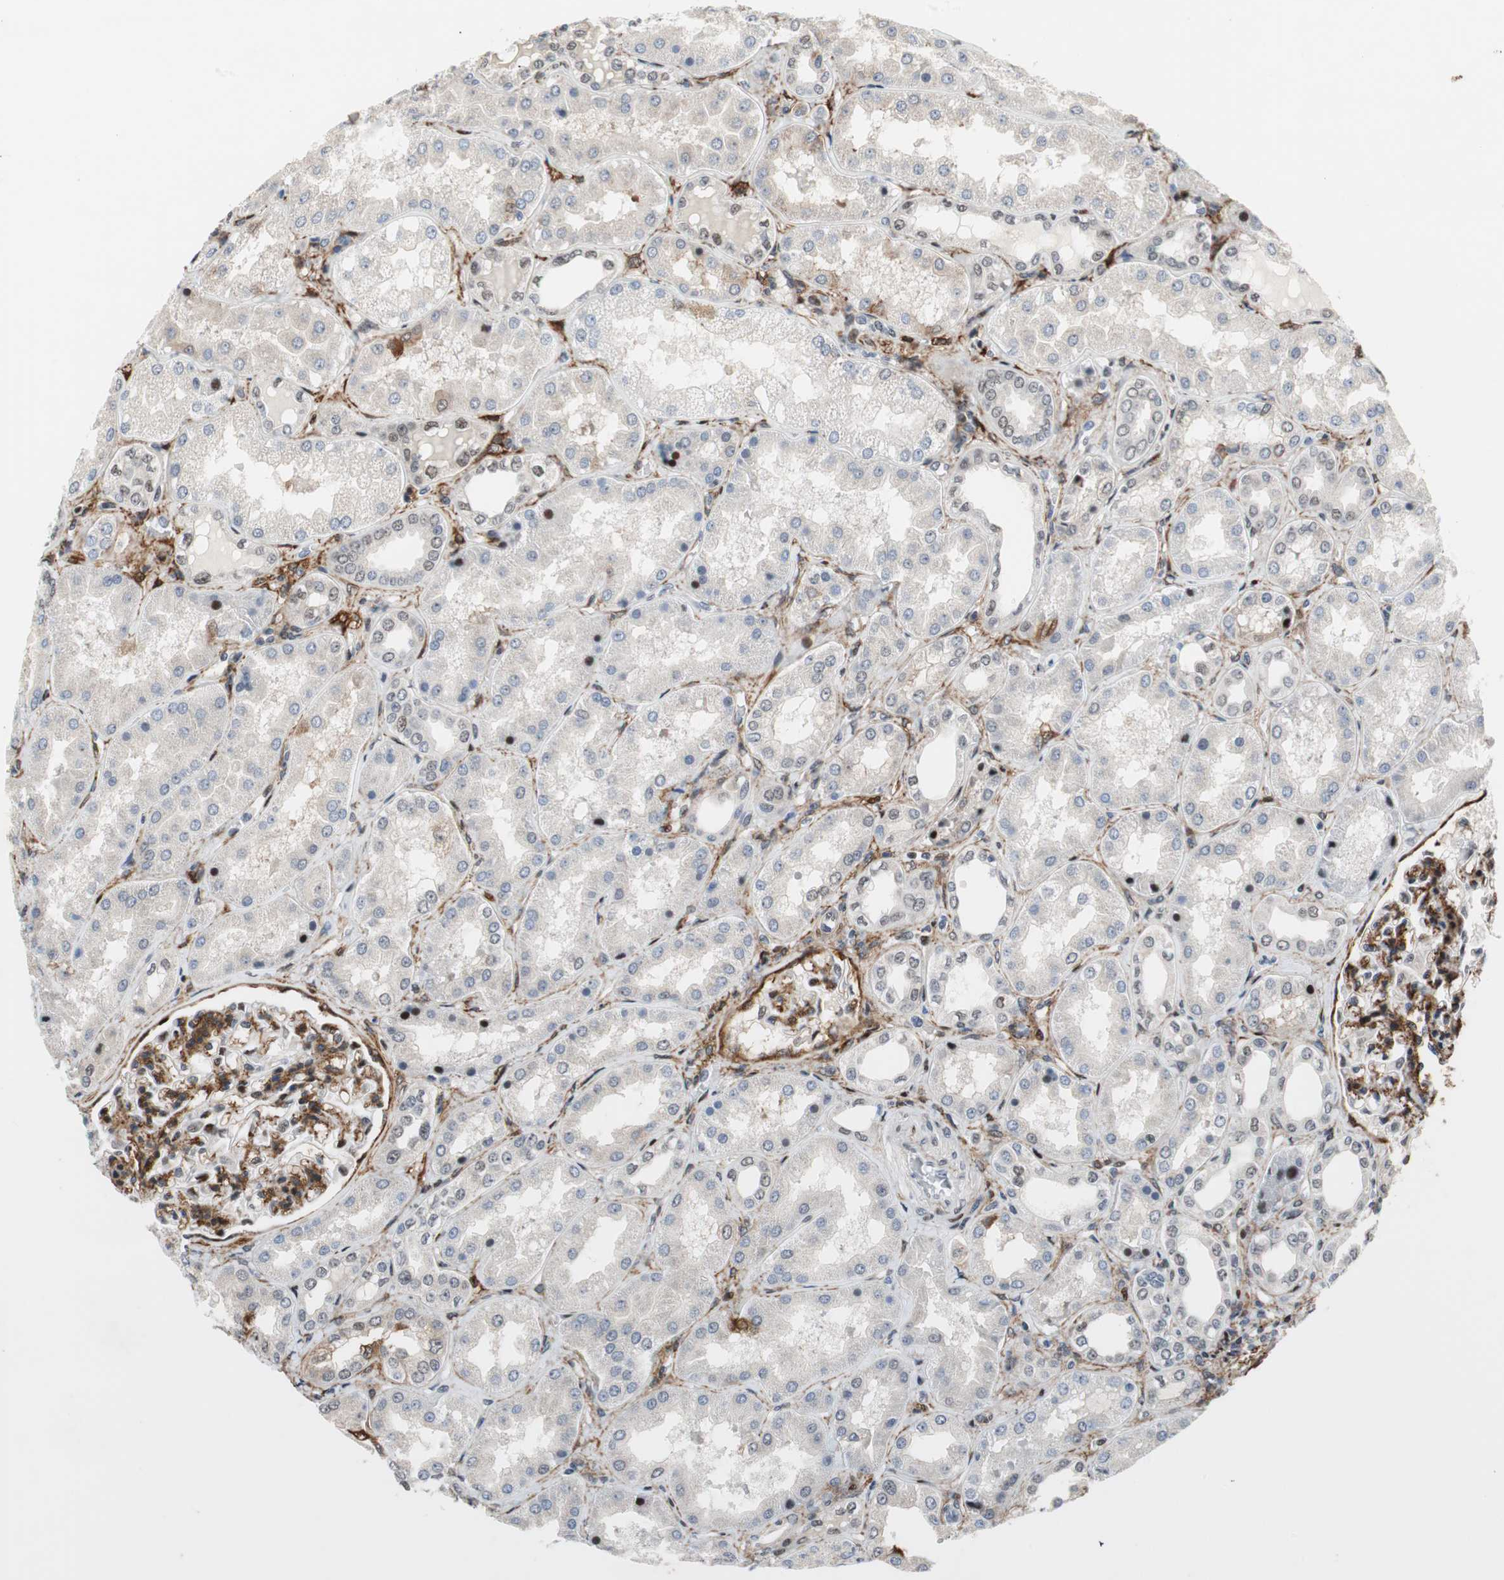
{"staining": {"intensity": "moderate", "quantity": "25%-75%", "location": "cytoplasmic/membranous"}, "tissue": "kidney", "cell_type": "Cells in glomeruli", "image_type": "normal", "snomed": [{"axis": "morphology", "description": "Normal tissue, NOS"}, {"axis": "topography", "description": "Kidney"}], "caption": "Kidney stained for a protein (brown) reveals moderate cytoplasmic/membranous positive staining in about 25%-75% of cells in glomeruli.", "gene": "FBXO44", "patient": {"sex": "female", "age": 56}}